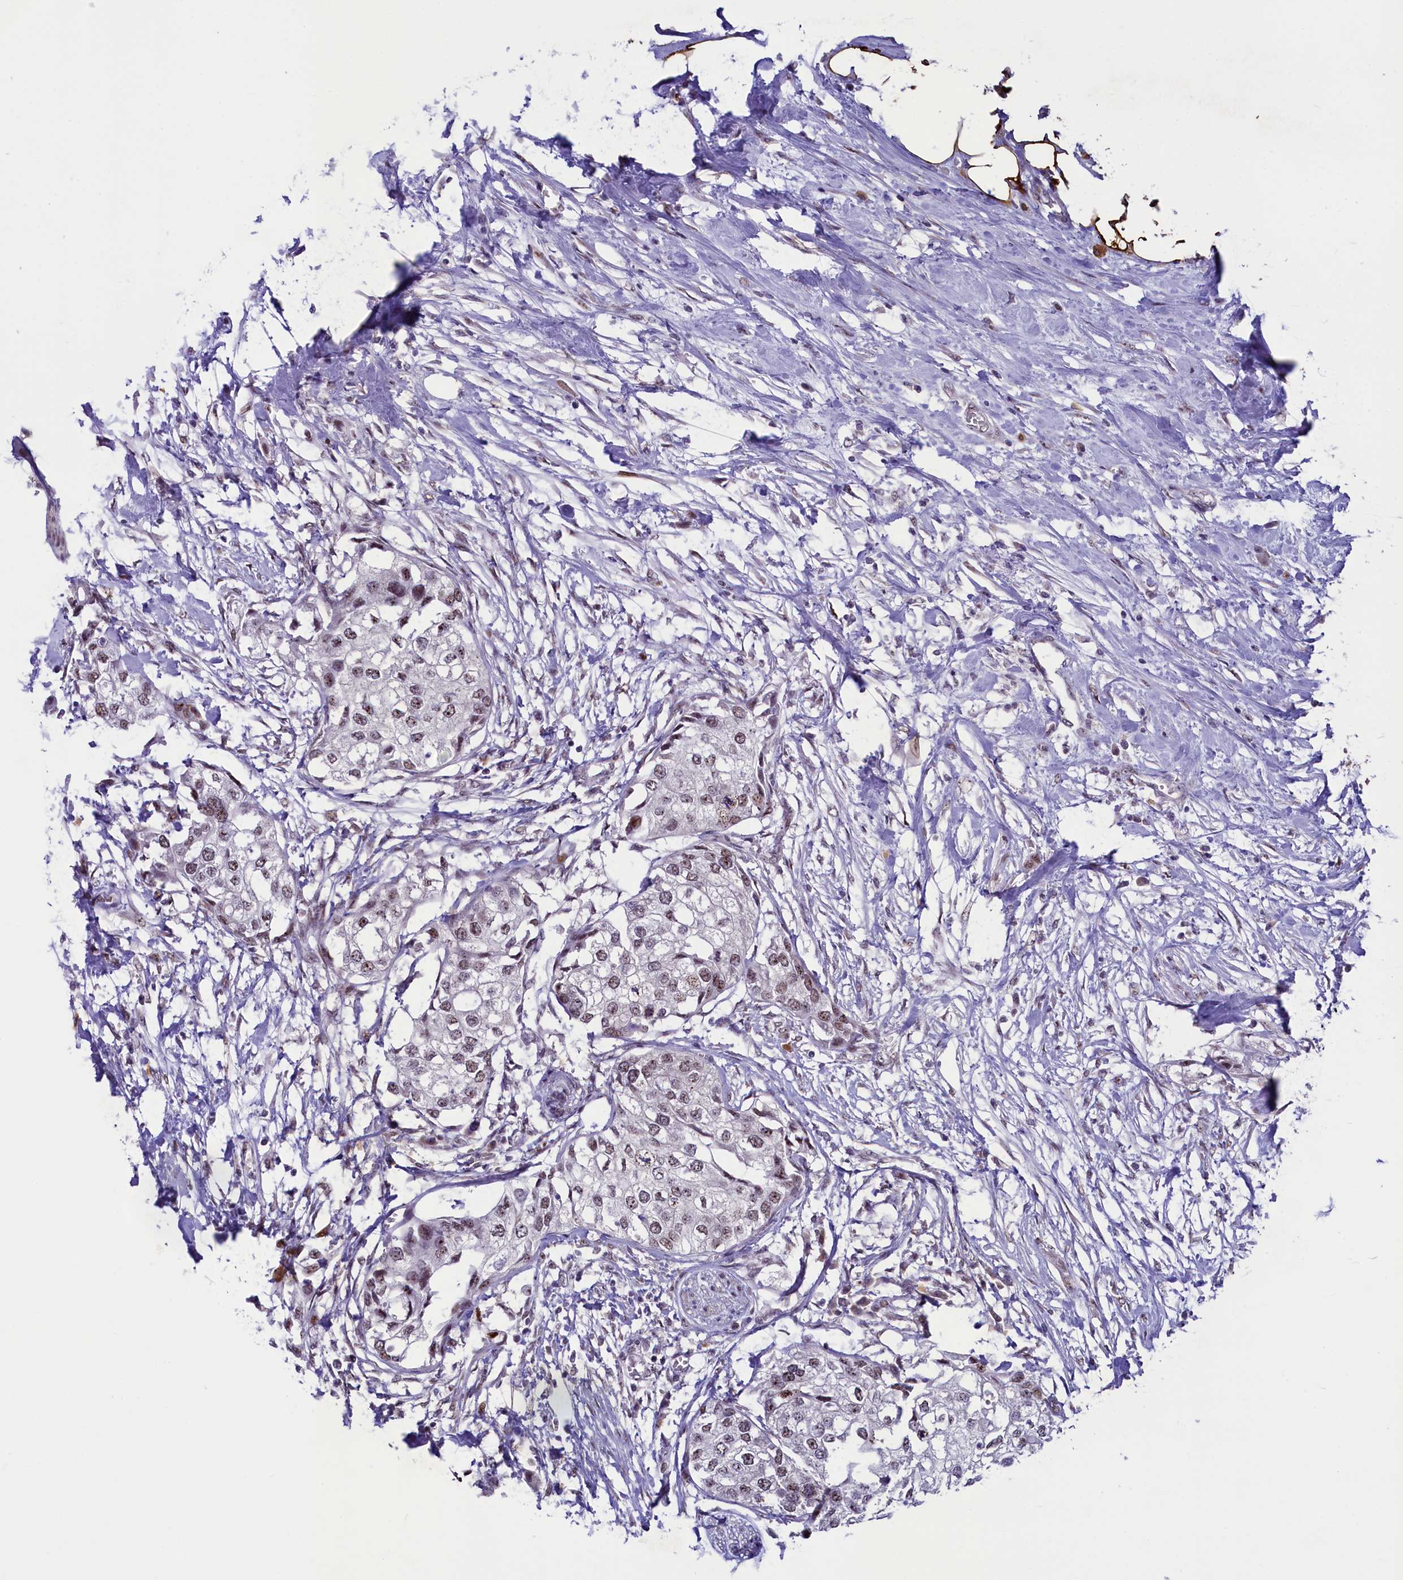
{"staining": {"intensity": "weak", "quantity": ">75%", "location": "nuclear"}, "tissue": "urothelial cancer", "cell_type": "Tumor cells", "image_type": "cancer", "snomed": [{"axis": "morphology", "description": "Urothelial carcinoma, High grade"}, {"axis": "topography", "description": "Urinary bladder"}], "caption": "A low amount of weak nuclear positivity is identified in approximately >75% of tumor cells in high-grade urothelial carcinoma tissue.", "gene": "ANKS3", "patient": {"sex": "male", "age": 64}}